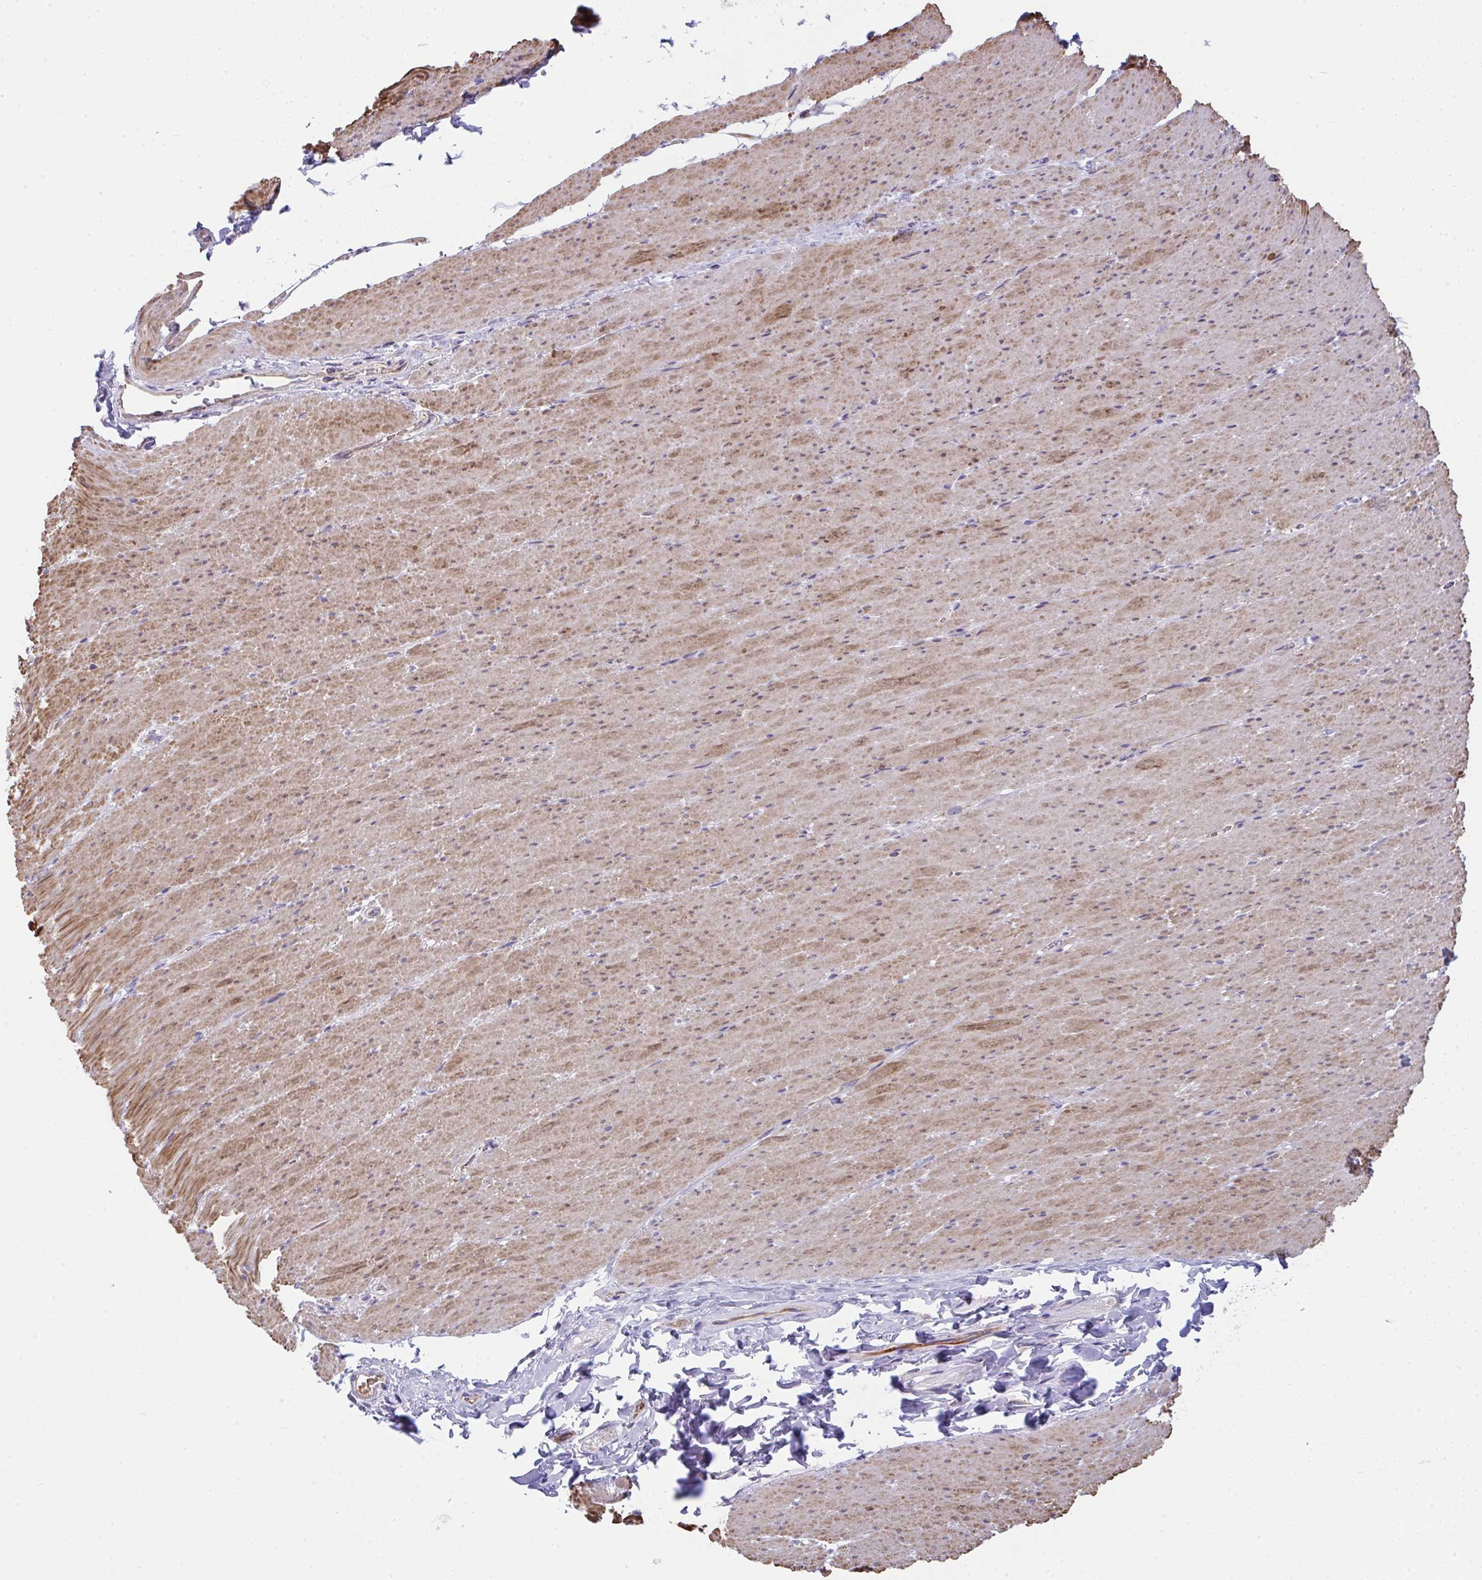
{"staining": {"intensity": "moderate", "quantity": ">75%", "location": "cytoplasmic/membranous"}, "tissue": "smooth muscle", "cell_type": "Smooth muscle cells", "image_type": "normal", "snomed": [{"axis": "morphology", "description": "Normal tissue, NOS"}, {"axis": "topography", "description": "Smooth muscle"}, {"axis": "topography", "description": "Rectum"}], "caption": "IHC image of benign smooth muscle: smooth muscle stained using IHC exhibits medium levels of moderate protein expression localized specifically in the cytoplasmic/membranous of smooth muscle cells, appearing as a cytoplasmic/membranous brown color.", "gene": "MYL12A", "patient": {"sex": "male", "age": 53}}